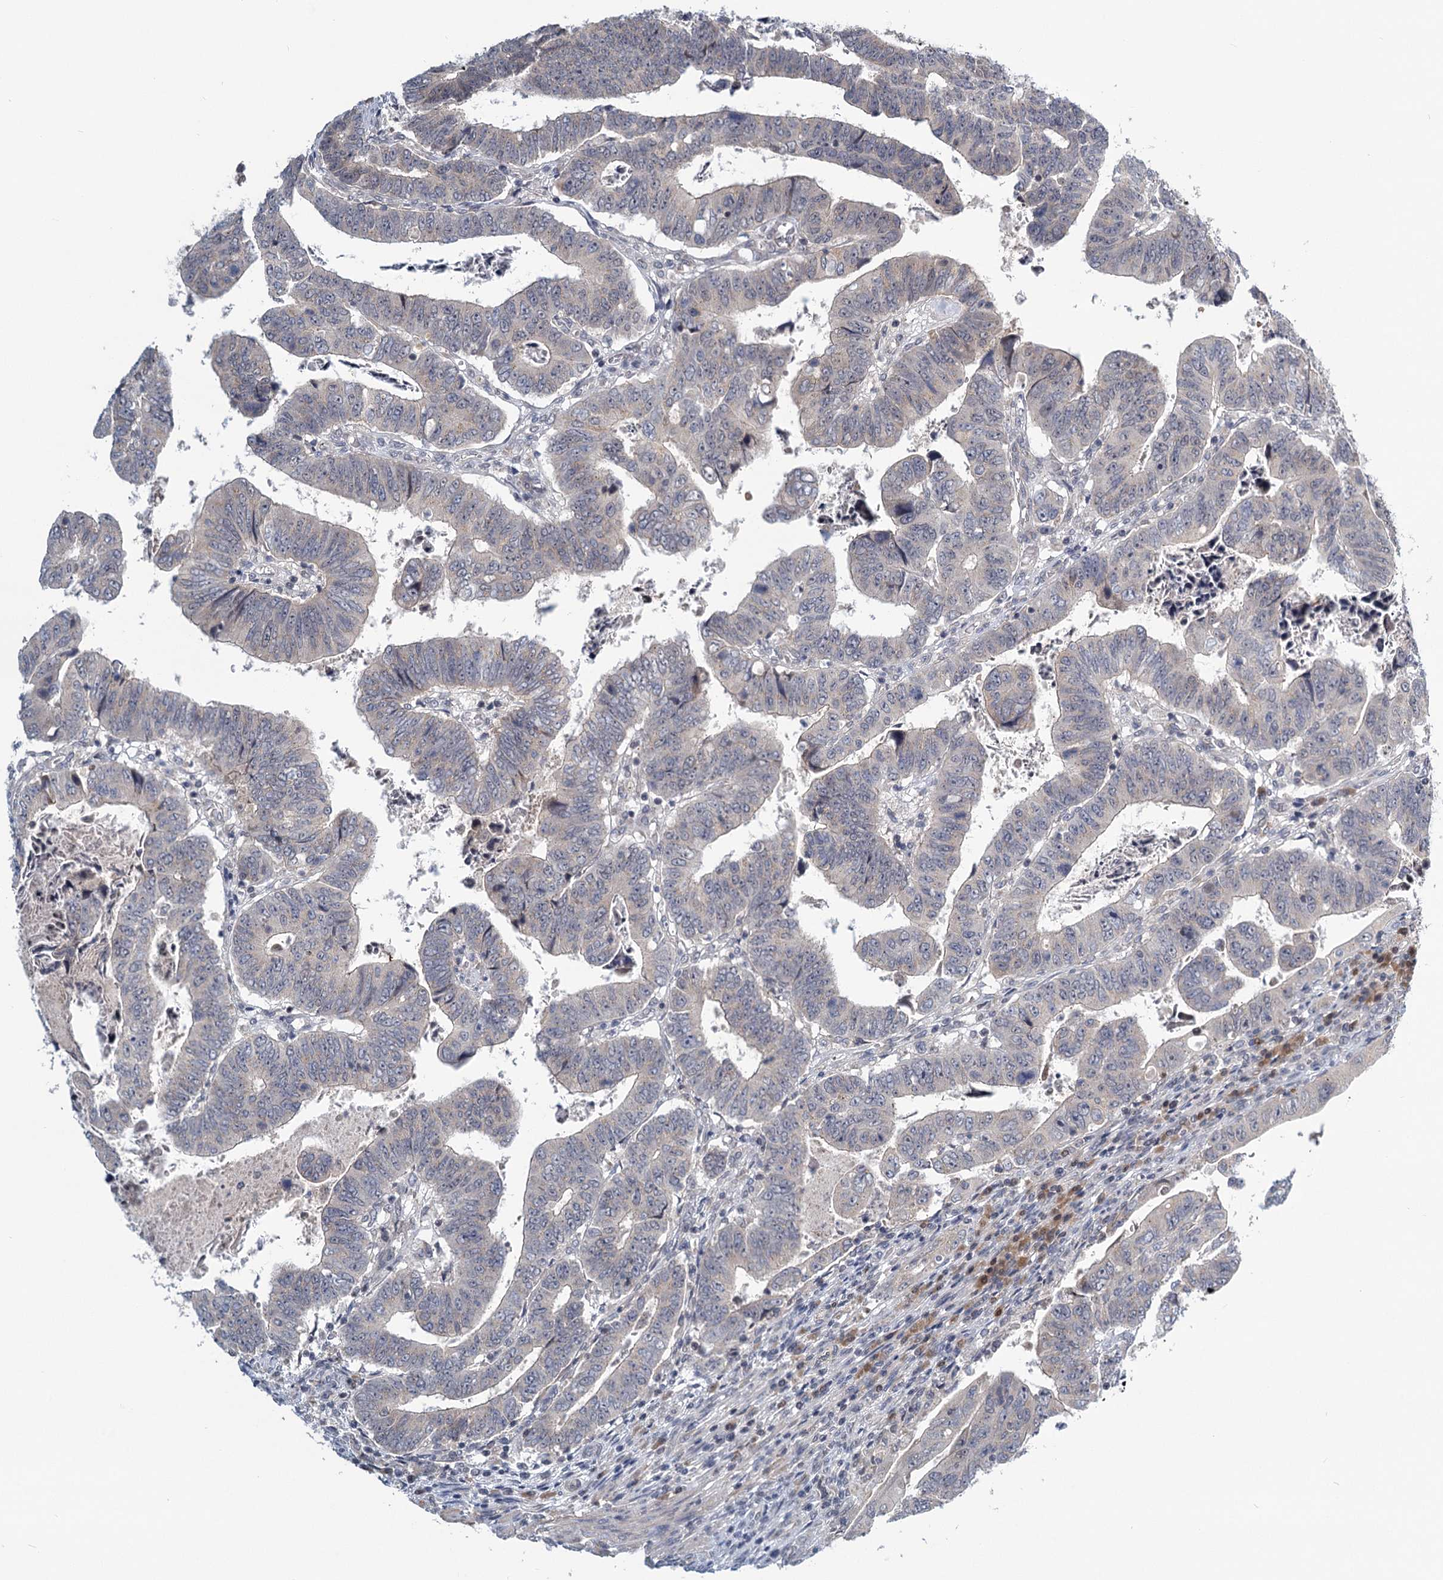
{"staining": {"intensity": "negative", "quantity": "none", "location": "none"}, "tissue": "colorectal cancer", "cell_type": "Tumor cells", "image_type": "cancer", "snomed": [{"axis": "morphology", "description": "Normal tissue, NOS"}, {"axis": "morphology", "description": "Adenocarcinoma, NOS"}, {"axis": "topography", "description": "Rectum"}], "caption": "Immunohistochemistry of colorectal cancer (adenocarcinoma) reveals no staining in tumor cells.", "gene": "STAP1", "patient": {"sex": "female", "age": 65}}